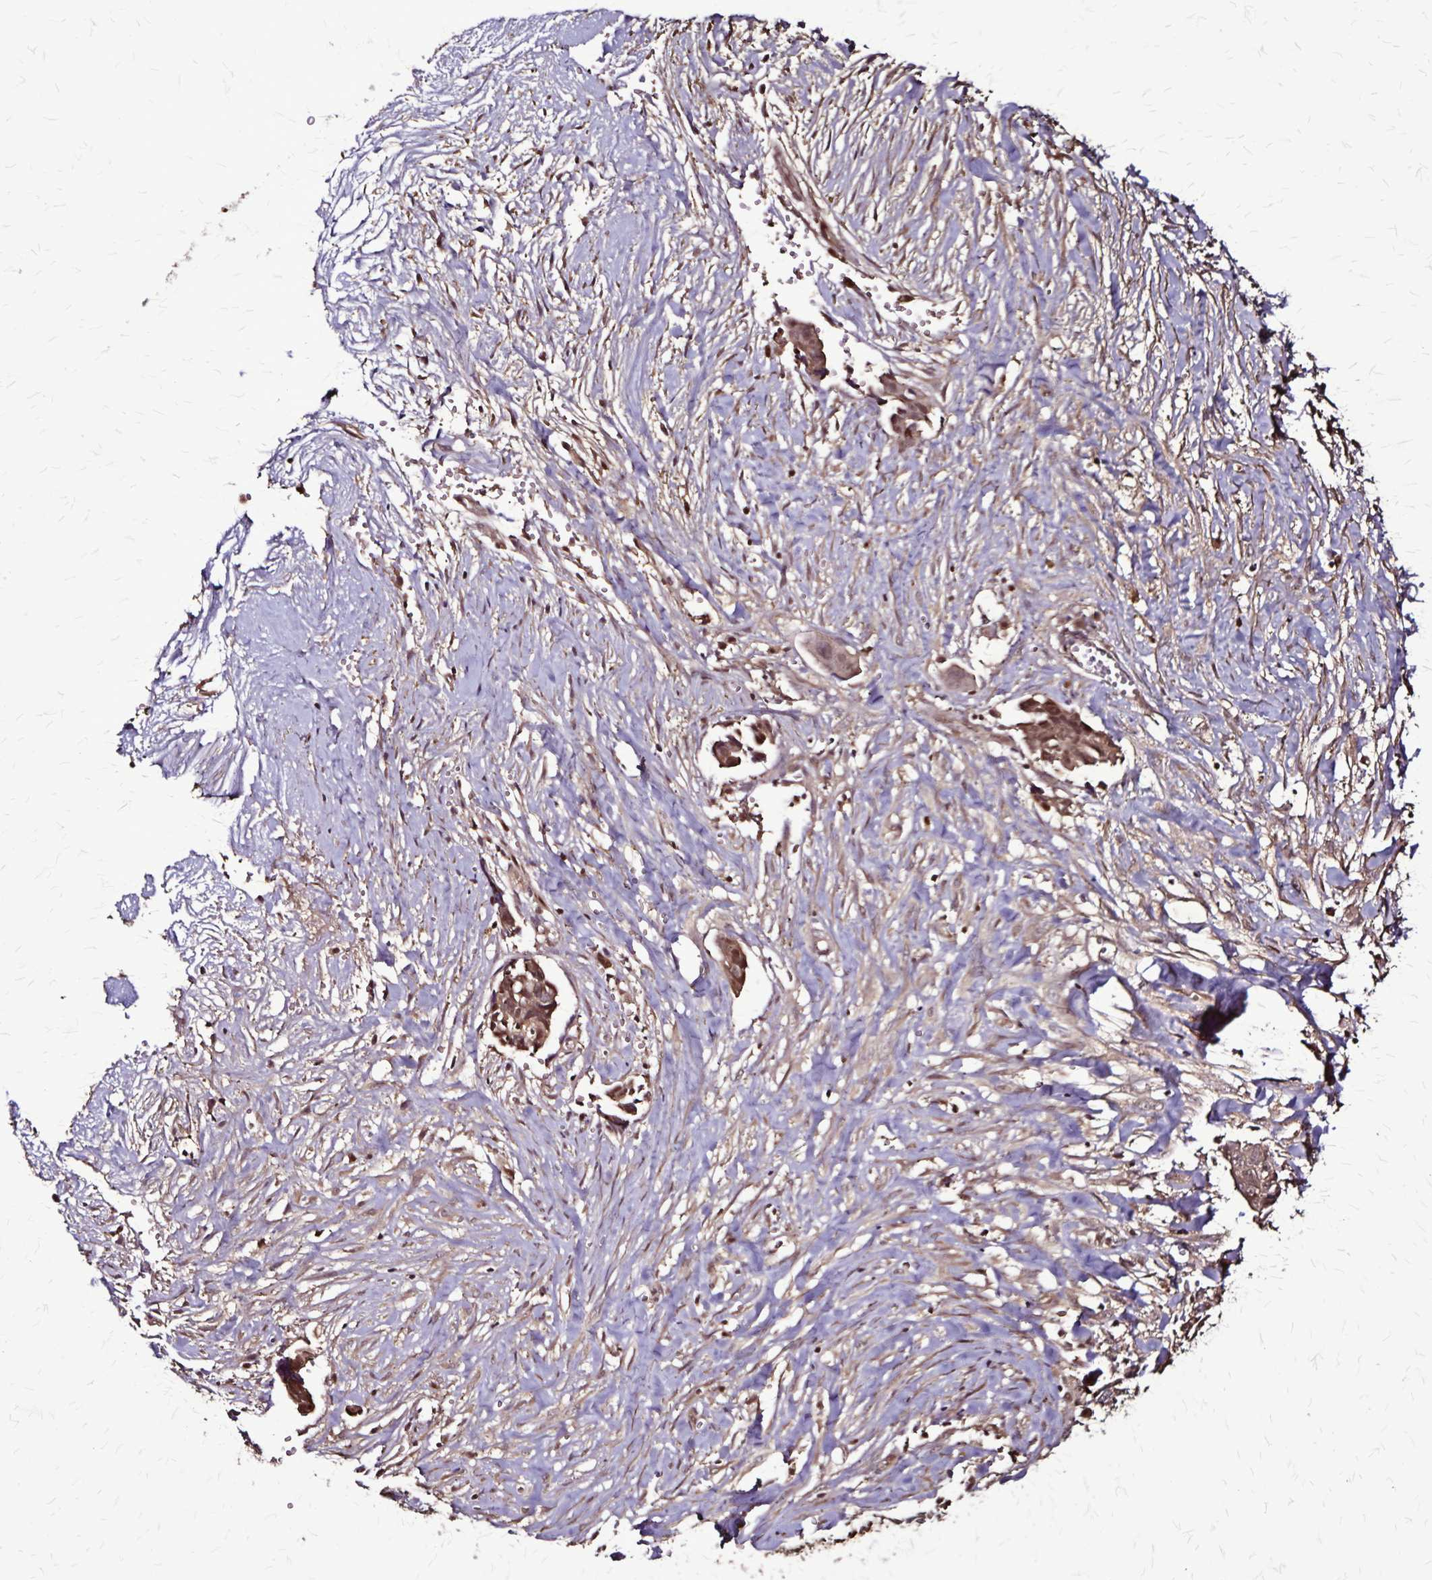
{"staining": {"intensity": "moderate", "quantity": "25%-75%", "location": "cytoplasmic/membranous"}, "tissue": "ovarian cancer", "cell_type": "Tumor cells", "image_type": "cancer", "snomed": [{"axis": "morphology", "description": "Cystadenocarcinoma, serous, NOS"}, {"axis": "topography", "description": "Ovary"}], "caption": "High-magnification brightfield microscopy of ovarian cancer (serous cystadenocarcinoma) stained with DAB (brown) and counterstained with hematoxylin (blue). tumor cells exhibit moderate cytoplasmic/membranous expression is seen in about25%-75% of cells.", "gene": "CHMP1B", "patient": {"sex": "female", "age": 59}}